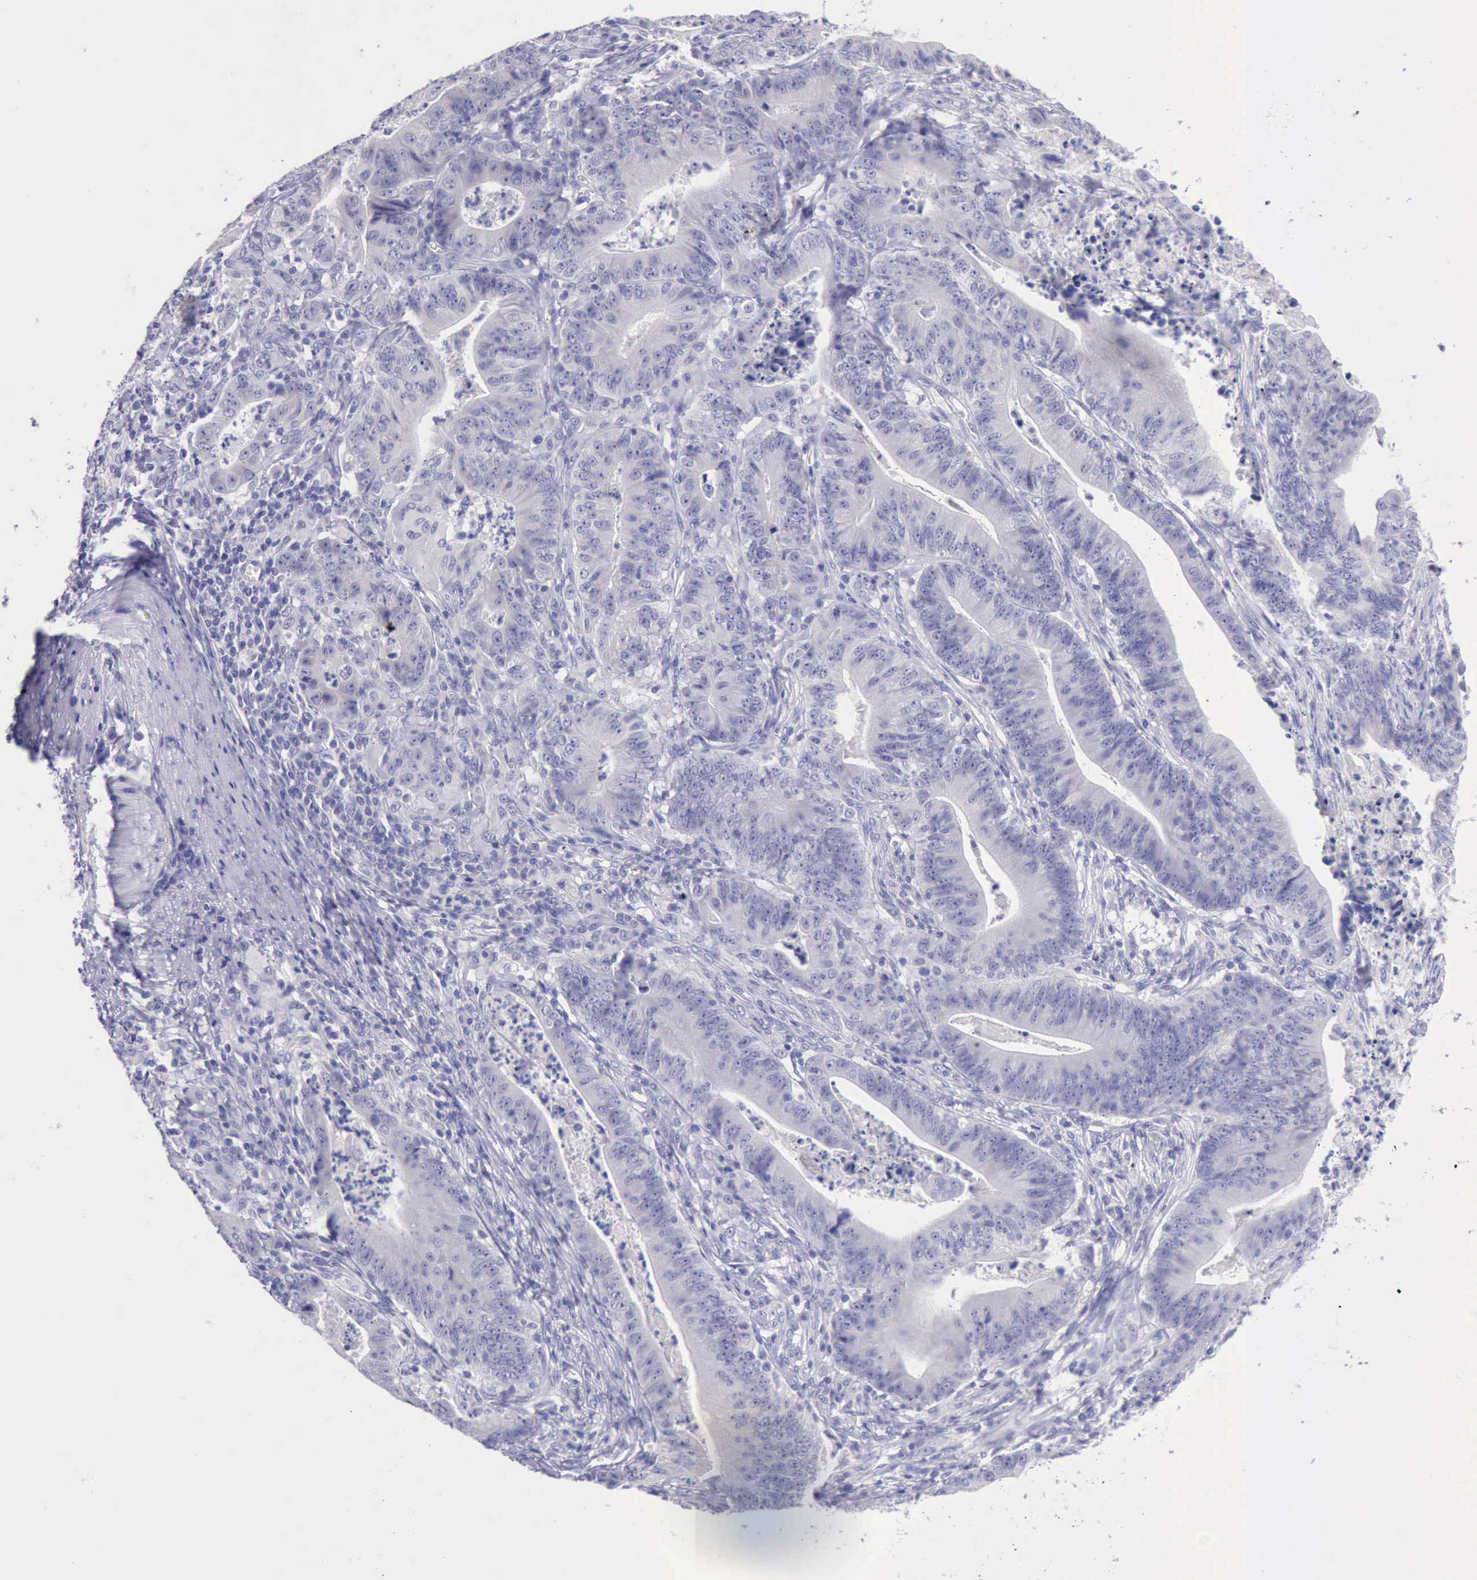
{"staining": {"intensity": "negative", "quantity": "none", "location": "none"}, "tissue": "stomach cancer", "cell_type": "Tumor cells", "image_type": "cancer", "snomed": [{"axis": "morphology", "description": "Adenocarcinoma, NOS"}, {"axis": "topography", "description": "Stomach, lower"}], "caption": "A high-resolution photomicrograph shows immunohistochemistry (IHC) staining of adenocarcinoma (stomach), which shows no significant expression in tumor cells. Nuclei are stained in blue.", "gene": "LRFN5", "patient": {"sex": "female", "age": 86}}